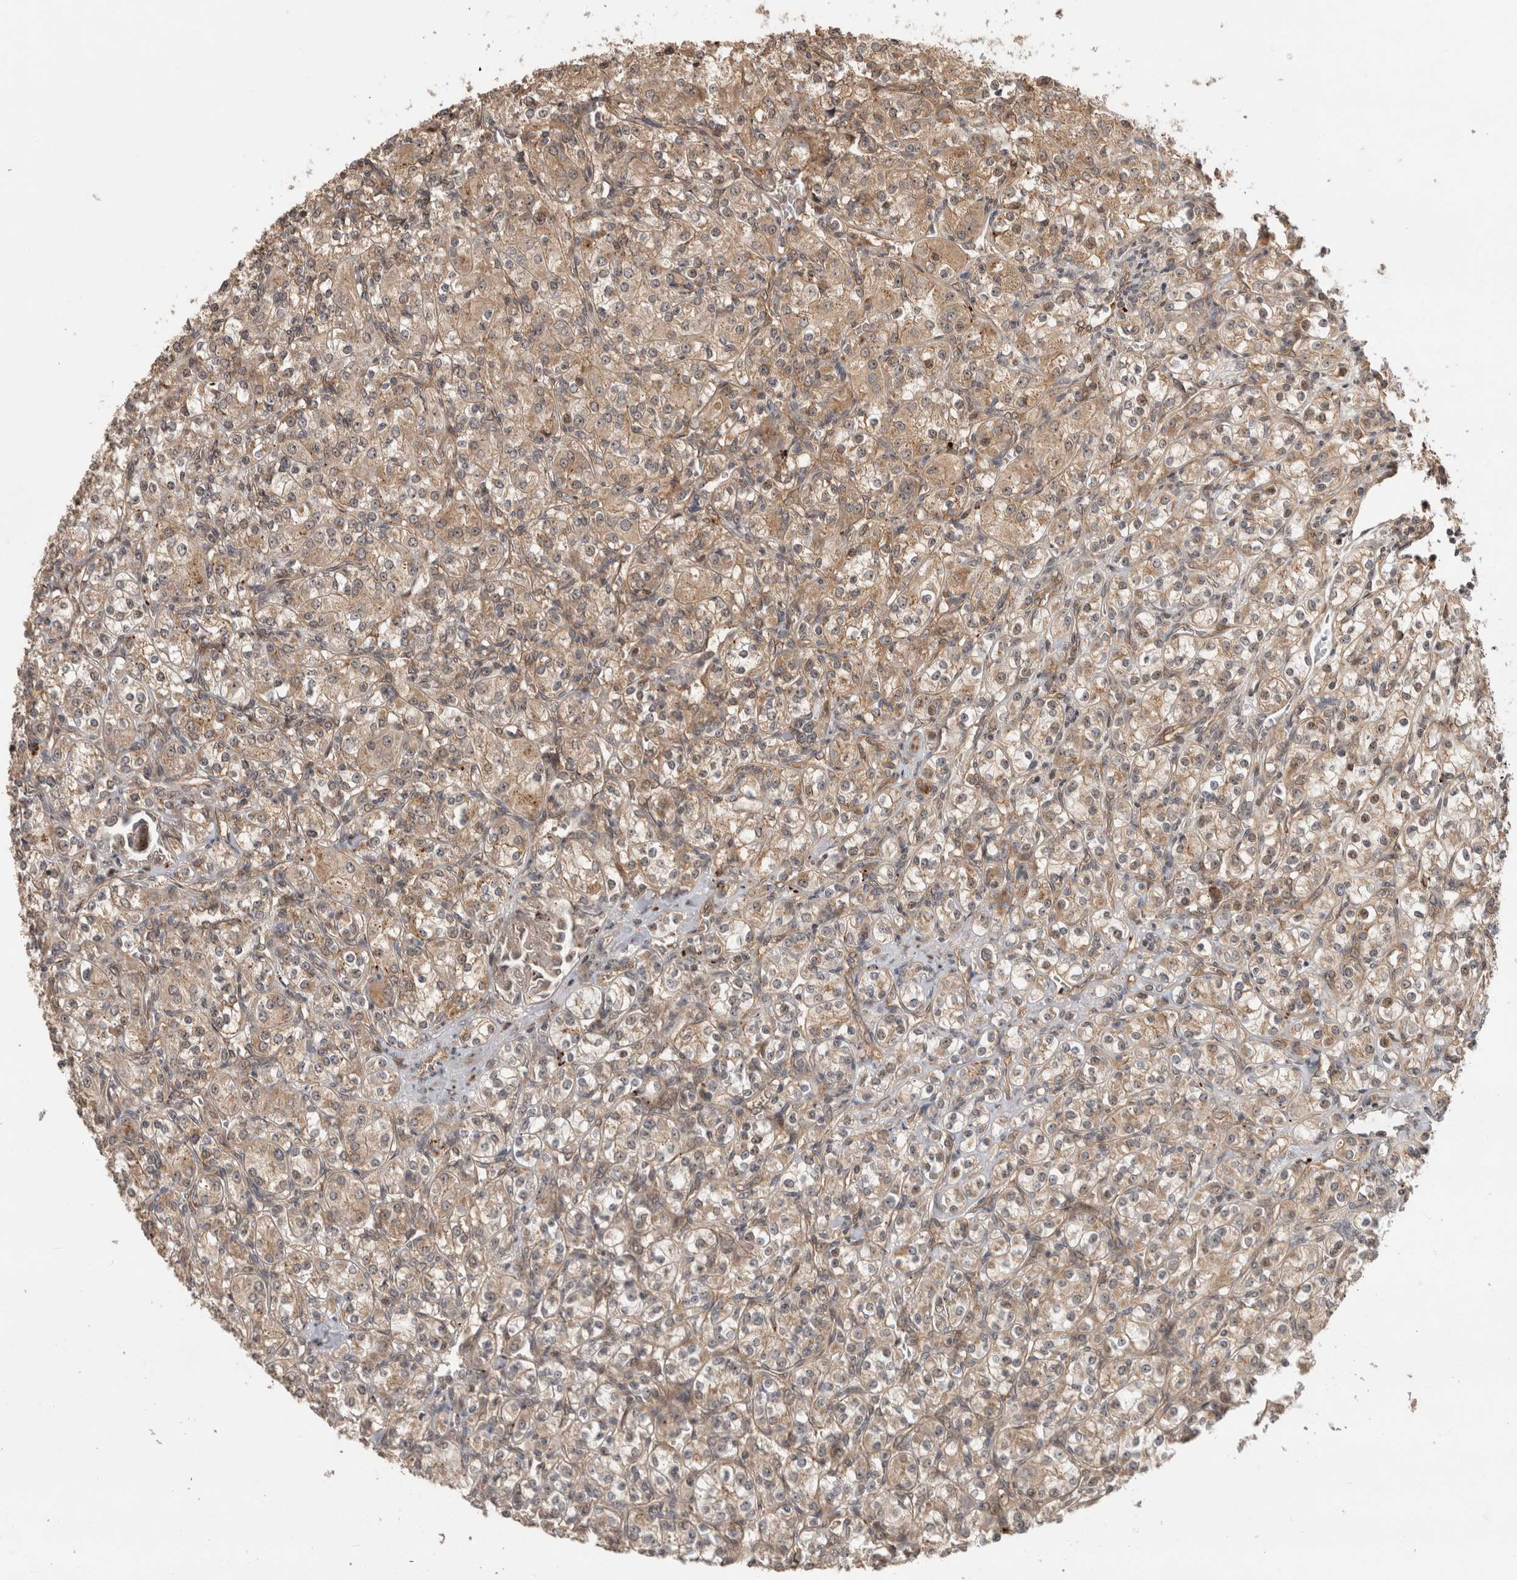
{"staining": {"intensity": "weak", "quantity": ">75%", "location": "cytoplasmic/membranous"}, "tissue": "renal cancer", "cell_type": "Tumor cells", "image_type": "cancer", "snomed": [{"axis": "morphology", "description": "Adenocarcinoma, NOS"}, {"axis": "topography", "description": "Kidney"}], "caption": "Tumor cells demonstrate low levels of weak cytoplasmic/membranous positivity in approximately >75% of cells in adenocarcinoma (renal). The protein of interest is shown in brown color, while the nuclei are stained blue.", "gene": "PITPNC1", "patient": {"sex": "male", "age": 77}}